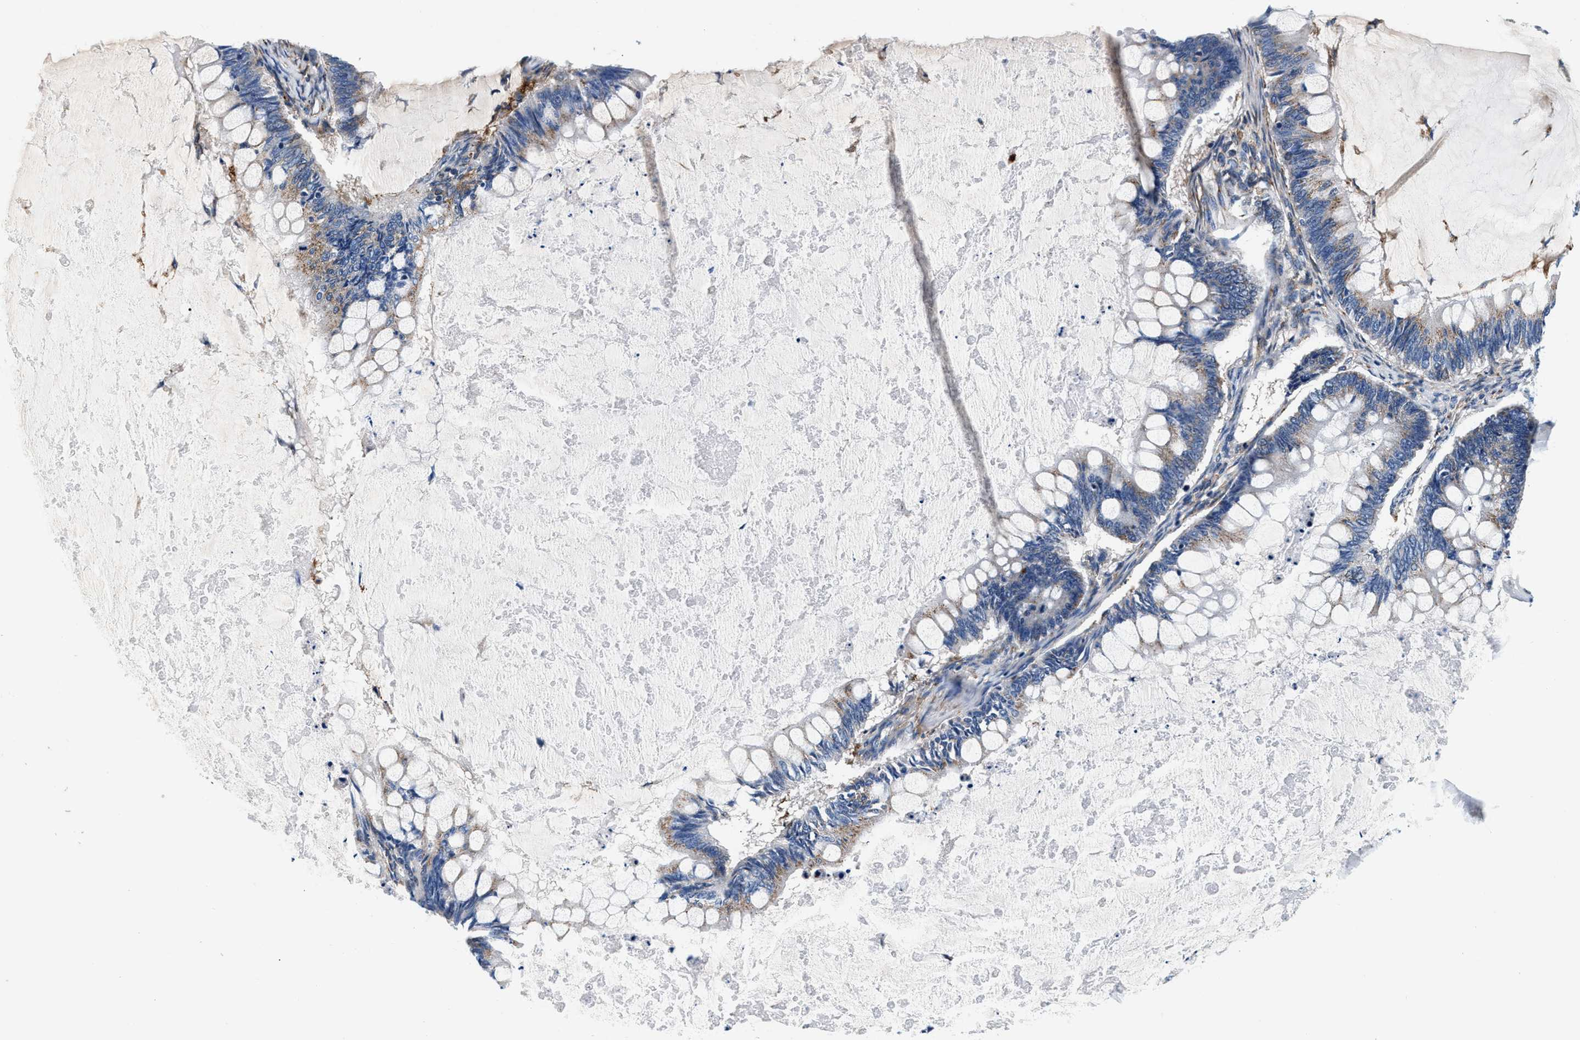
{"staining": {"intensity": "weak", "quantity": "25%-75%", "location": "cytoplasmic/membranous"}, "tissue": "ovarian cancer", "cell_type": "Tumor cells", "image_type": "cancer", "snomed": [{"axis": "morphology", "description": "Cystadenocarcinoma, mucinous, NOS"}, {"axis": "topography", "description": "Ovary"}], "caption": "Ovarian mucinous cystadenocarcinoma stained with immunohistochemistry demonstrates weak cytoplasmic/membranous expression in about 25%-75% of tumor cells. Nuclei are stained in blue.", "gene": "SLFN11", "patient": {"sex": "female", "age": 61}}